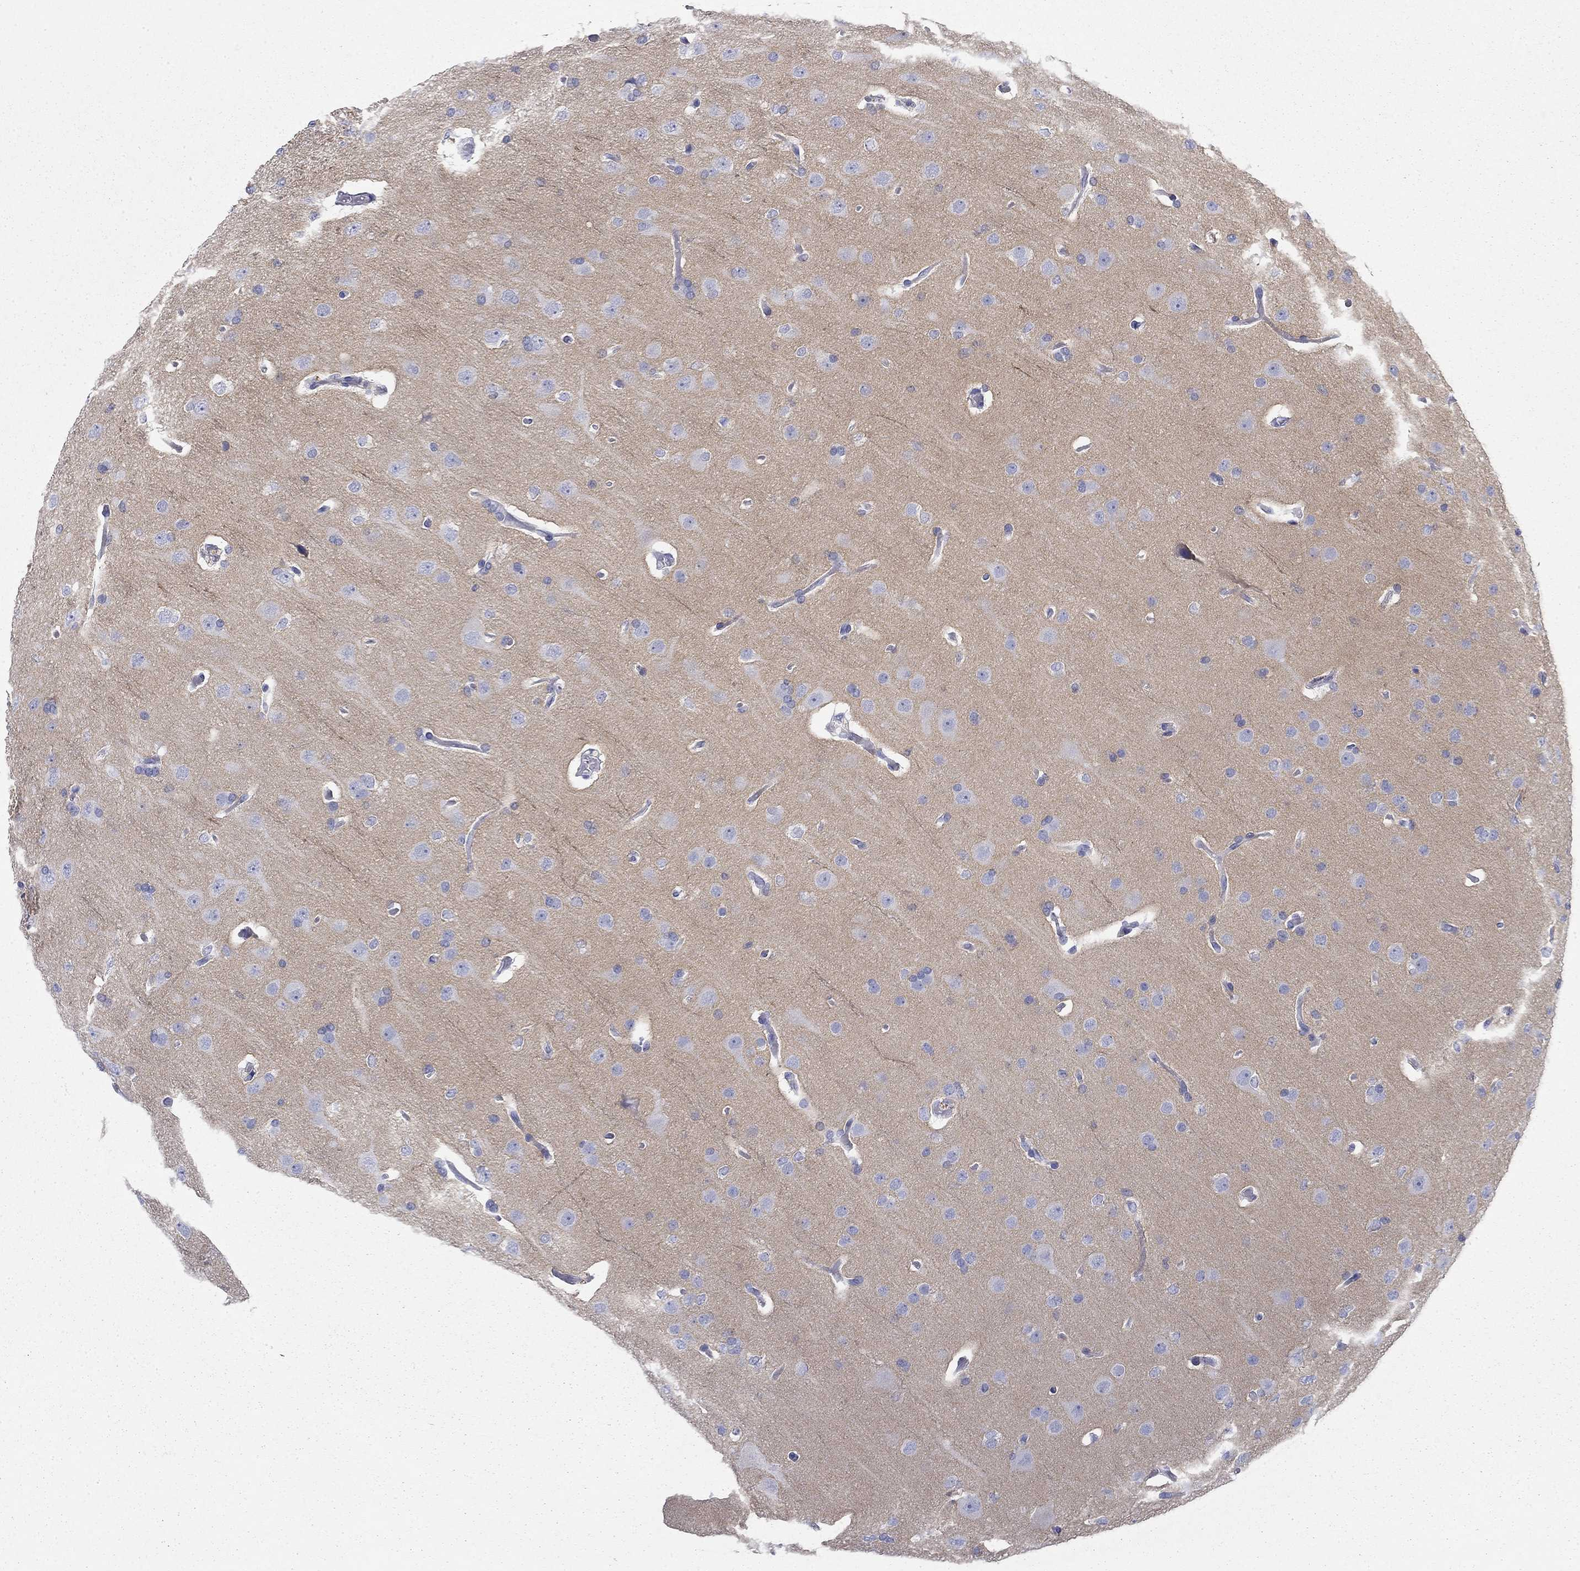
{"staining": {"intensity": "negative", "quantity": "none", "location": "none"}, "tissue": "glioma", "cell_type": "Tumor cells", "image_type": "cancer", "snomed": [{"axis": "morphology", "description": "Glioma, malignant, Low grade"}, {"axis": "topography", "description": "Brain"}], "caption": "There is no significant staining in tumor cells of malignant glioma (low-grade).", "gene": "GPC1", "patient": {"sex": "male", "age": 41}}